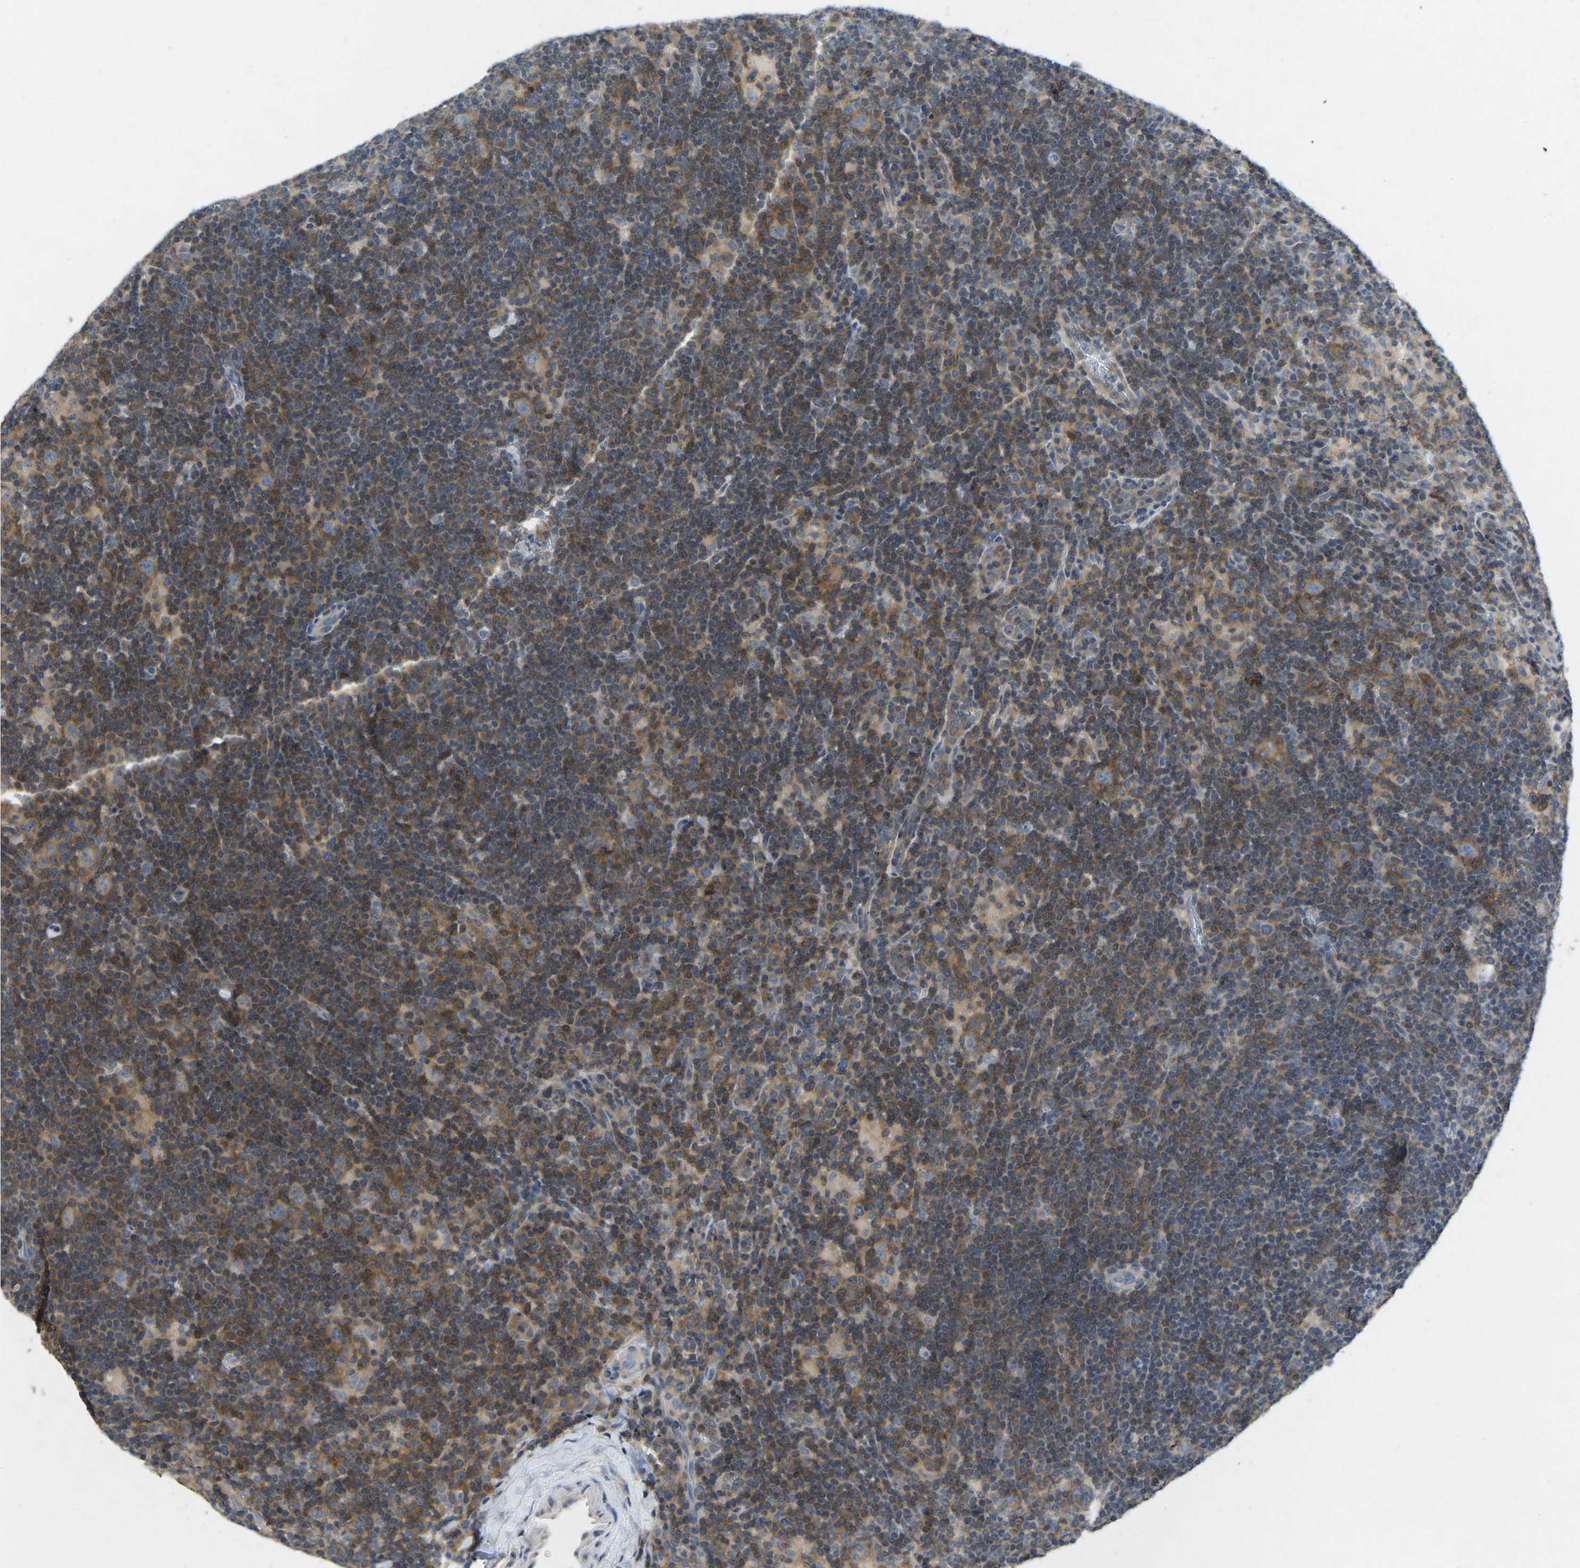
{"staining": {"intensity": "weak", "quantity": ">75%", "location": "cytoplasmic/membranous"}, "tissue": "lymphoma", "cell_type": "Tumor cells", "image_type": "cancer", "snomed": [{"axis": "morphology", "description": "Hodgkin's disease, NOS"}, {"axis": "topography", "description": "Lymph node"}], "caption": "DAB immunohistochemical staining of human Hodgkin's disease displays weak cytoplasmic/membranous protein staining in about >75% of tumor cells.", "gene": "NDRG3", "patient": {"sex": "female", "age": 57}}